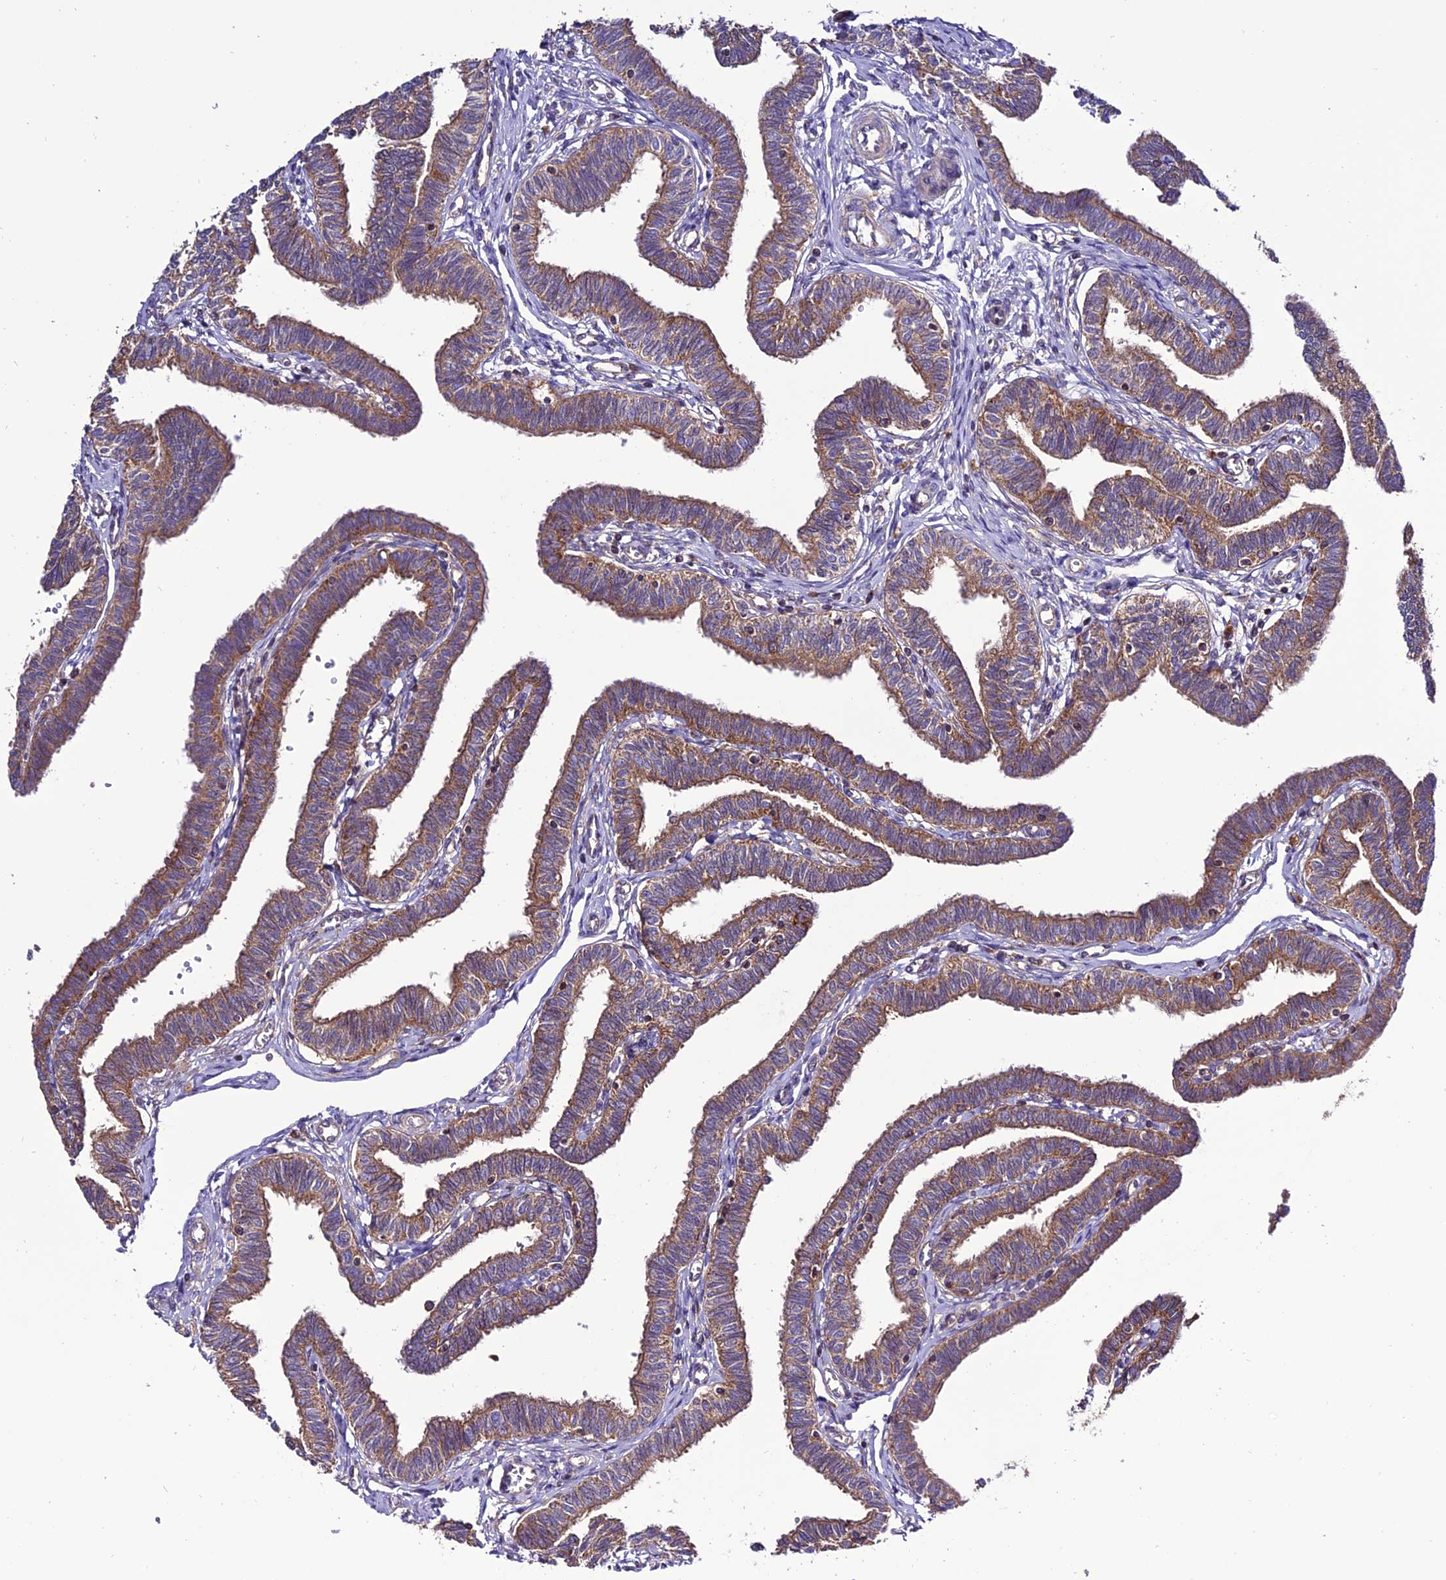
{"staining": {"intensity": "strong", "quantity": ">75%", "location": "cytoplasmic/membranous"}, "tissue": "fallopian tube", "cell_type": "Glandular cells", "image_type": "normal", "snomed": [{"axis": "morphology", "description": "Normal tissue, NOS"}, {"axis": "topography", "description": "Fallopian tube"}, {"axis": "topography", "description": "Ovary"}], "caption": "The micrograph exhibits a brown stain indicating the presence of a protein in the cytoplasmic/membranous of glandular cells in fallopian tube. (Brightfield microscopy of DAB IHC at high magnification).", "gene": "MRPS9", "patient": {"sex": "female", "age": 23}}